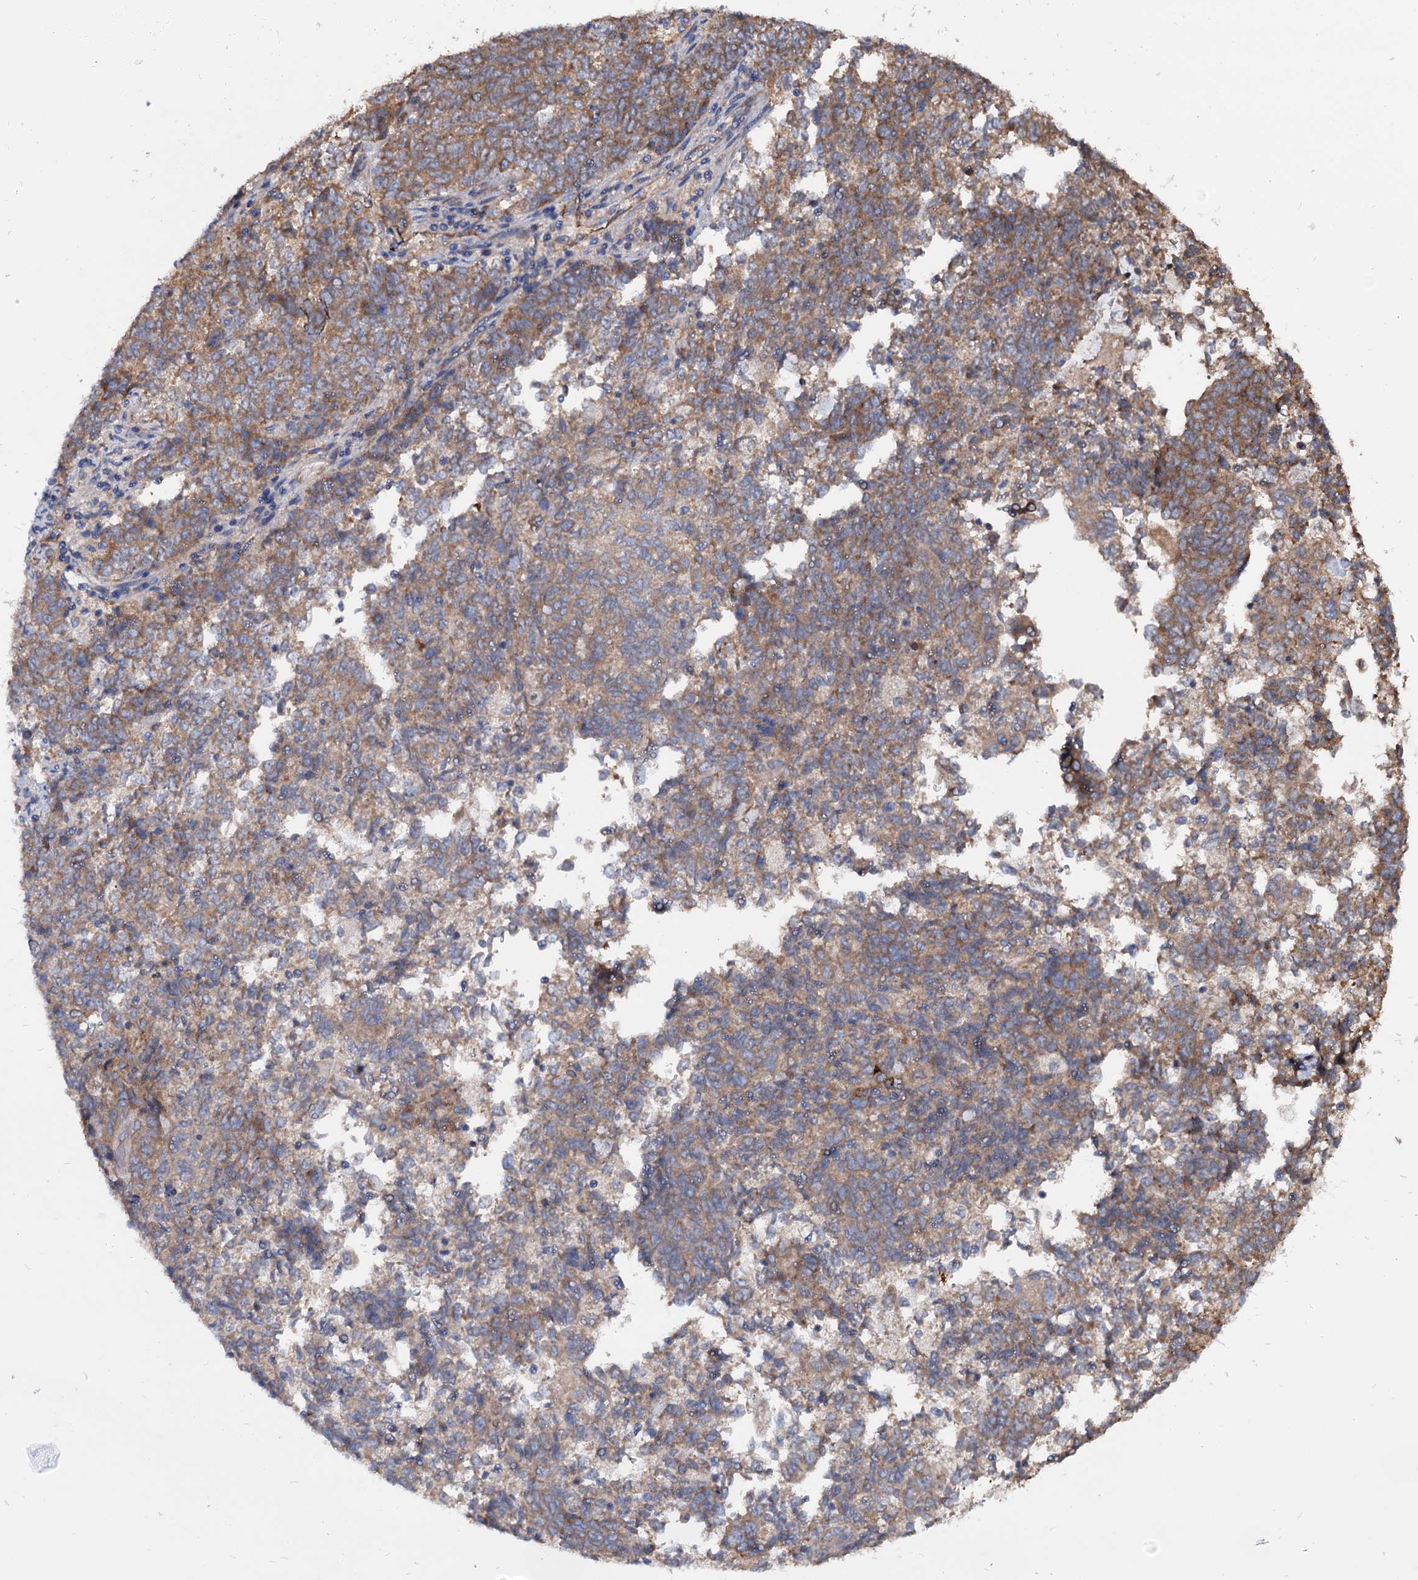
{"staining": {"intensity": "moderate", "quantity": ">75%", "location": "cytoplasmic/membranous"}, "tissue": "endometrial cancer", "cell_type": "Tumor cells", "image_type": "cancer", "snomed": [{"axis": "morphology", "description": "Adenocarcinoma, NOS"}, {"axis": "topography", "description": "Endometrium"}], "caption": "Immunohistochemistry (IHC) image of neoplastic tissue: endometrial adenocarcinoma stained using immunohistochemistry exhibits medium levels of moderate protein expression localized specifically in the cytoplasmic/membranous of tumor cells, appearing as a cytoplasmic/membranous brown color.", "gene": "CEP192", "patient": {"sex": "female", "age": 80}}